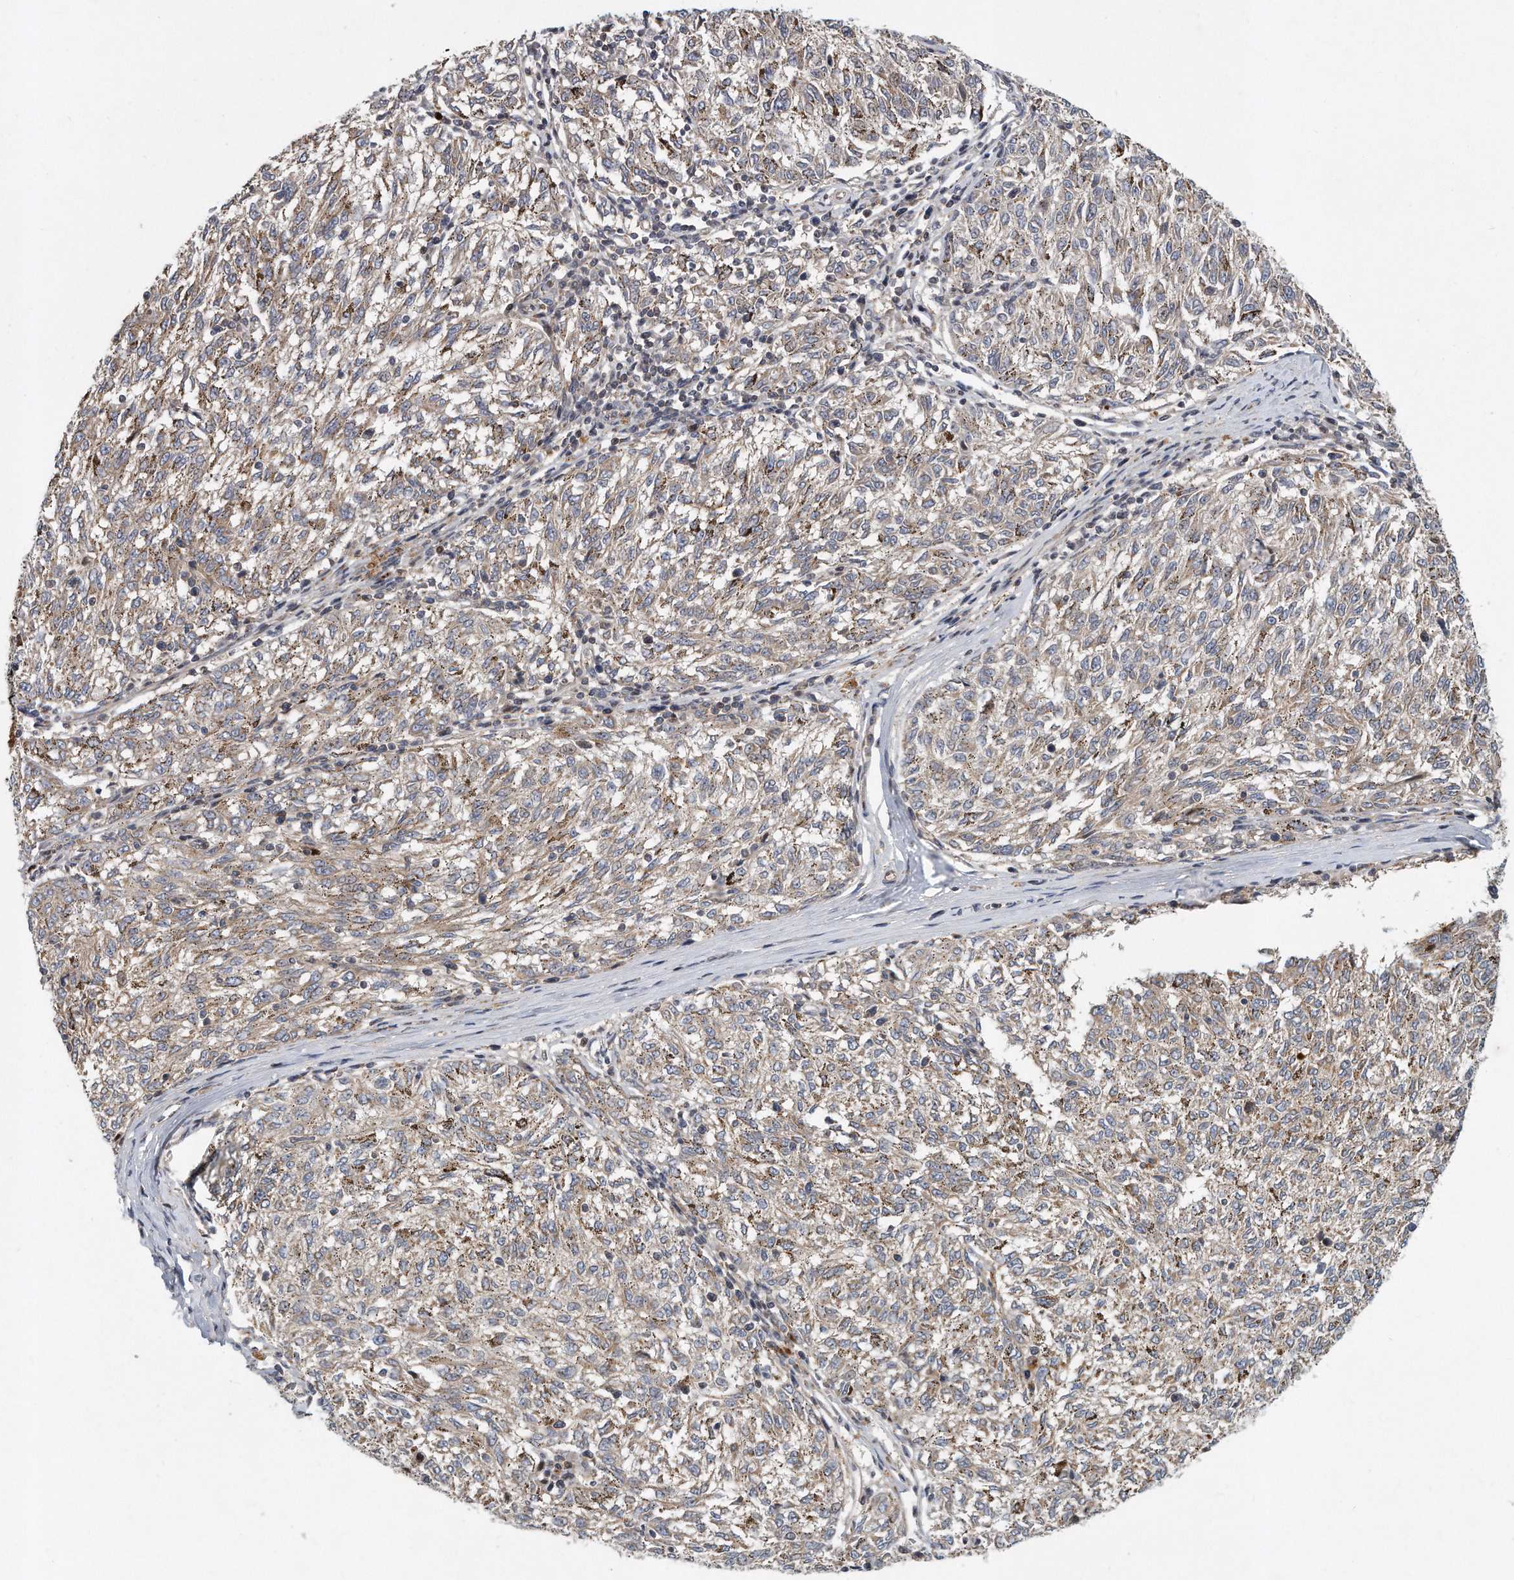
{"staining": {"intensity": "weak", "quantity": "25%-75%", "location": "cytoplasmic/membranous"}, "tissue": "melanoma", "cell_type": "Tumor cells", "image_type": "cancer", "snomed": [{"axis": "morphology", "description": "Malignant melanoma, NOS"}, {"axis": "topography", "description": "Skin"}], "caption": "Tumor cells demonstrate weak cytoplasmic/membranous positivity in approximately 25%-75% of cells in malignant melanoma.", "gene": "PCDH8", "patient": {"sex": "female", "age": 72}}